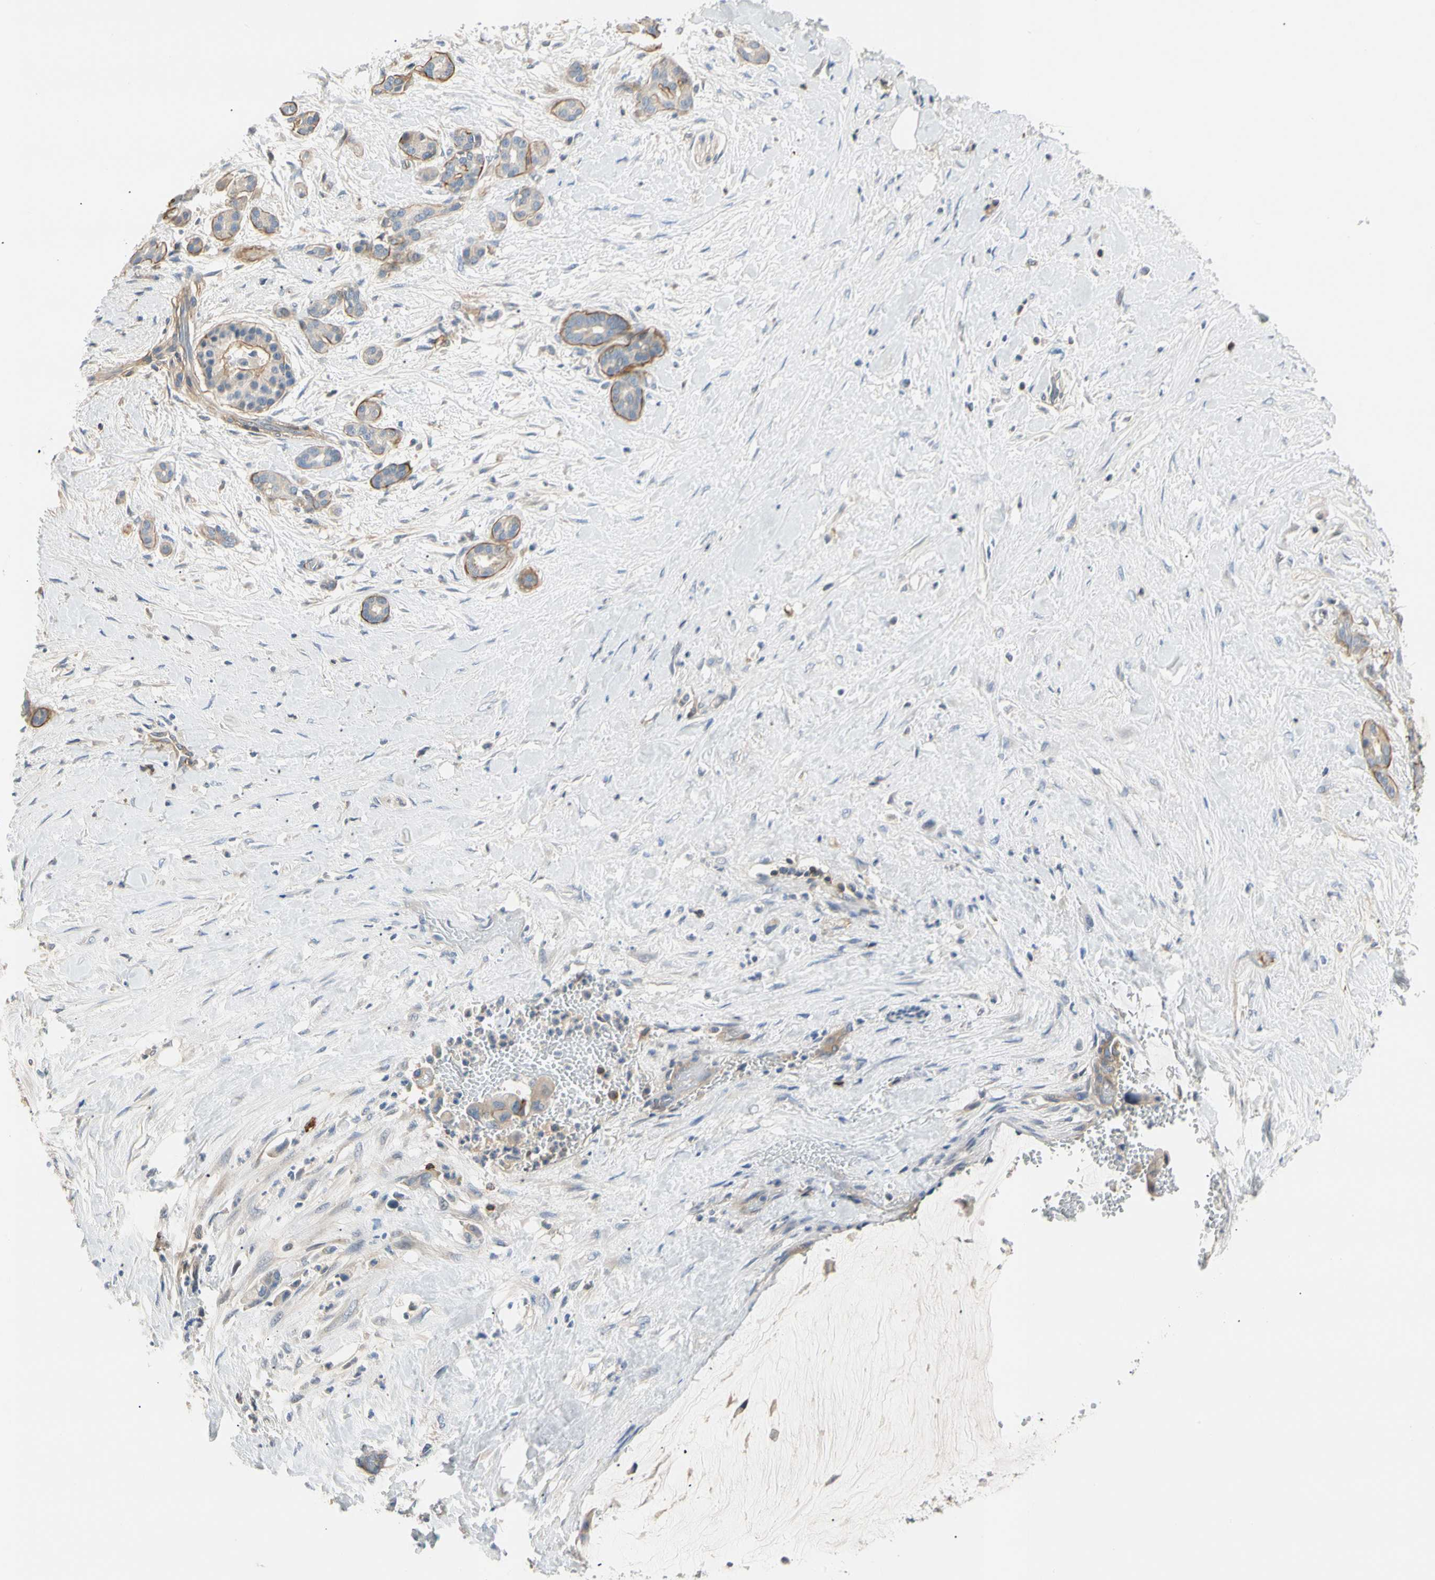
{"staining": {"intensity": "moderate", "quantity": "25%-75%", "location": "cytoplasmic/membranous"}, "tissue": "pancreatic cancer", "cell_type": "Tumor cells", "image_type": "cancer", "snomed": [{"axis": "morphology", "description": "Adenocarcinoma, NOS"}, {"axis": "topography", "description": "Pancreas"}], "caption": "High-power microscopy captured an immunohistochemistry (IHC) histopathology image of pancreatic cancer, revealing moderate cytoplasmic/membranous positivity in approximately 25%-75% of tumor cells.", "gene": "TNFRSF18", "patient": {"sex": "male", "age": 41}}